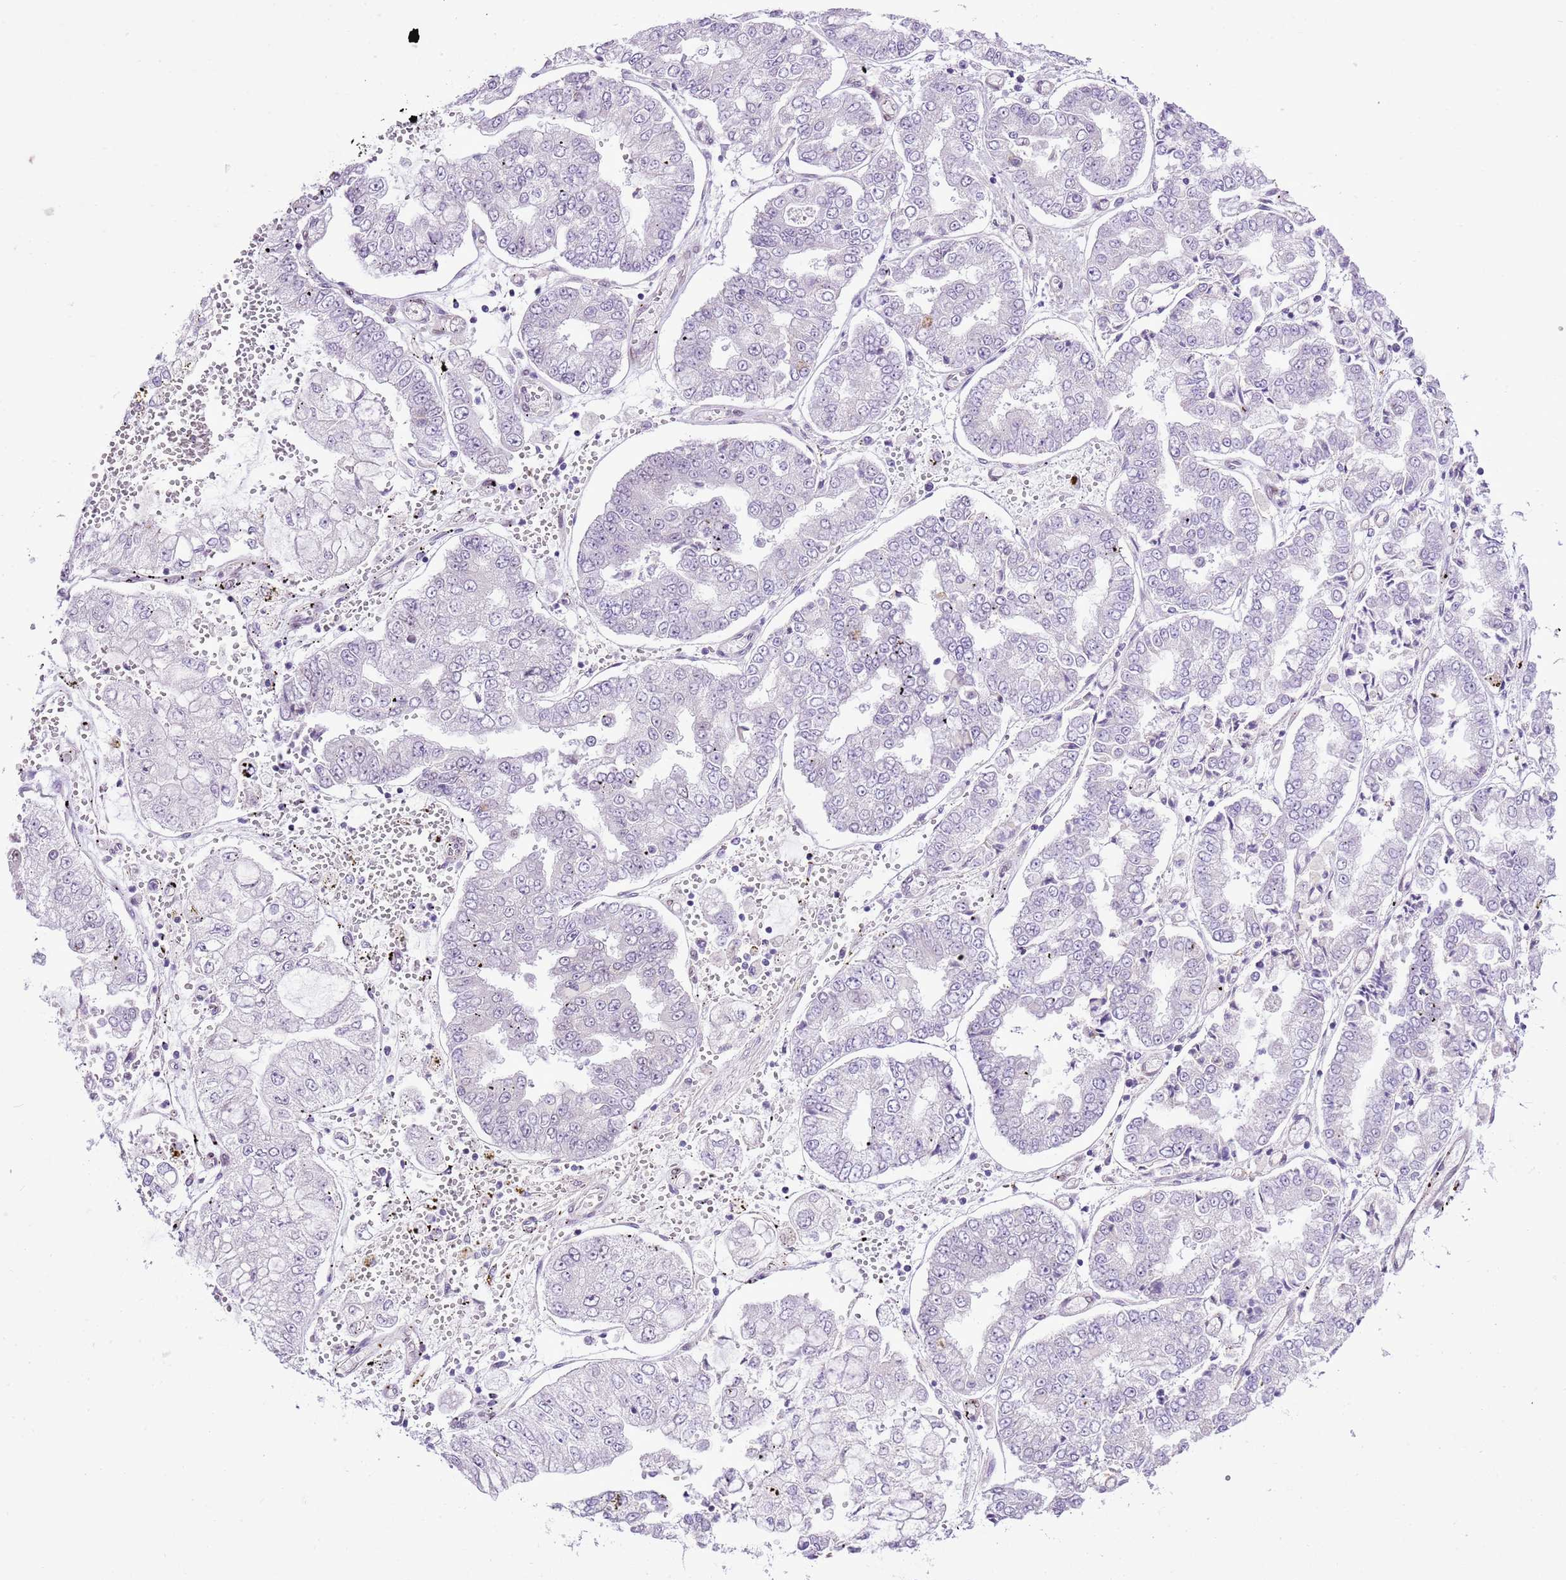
{"staining": {"intensity": "negative", "quantity": "none", "location": "none"}, "tissue": "stomach cancer", "cell_type": "Tumor cells", "image_type": "cancer", "snomed": [{"axis": "morphology", "description": "Adenocarcinoma, NOS"}, {"axis": "topography", "description": "Stomach"}], "caption": "Immunohistochemistry (IHC) image of stomach cancer (adenocarcinoma) stained for a protein (brown), which reveals no expression in tumor cells. (Immunohistochemistry, brightfield microscopy, high magnification).", "gene": "NACC2", "patient": {"sex": "male", "age": 76}}